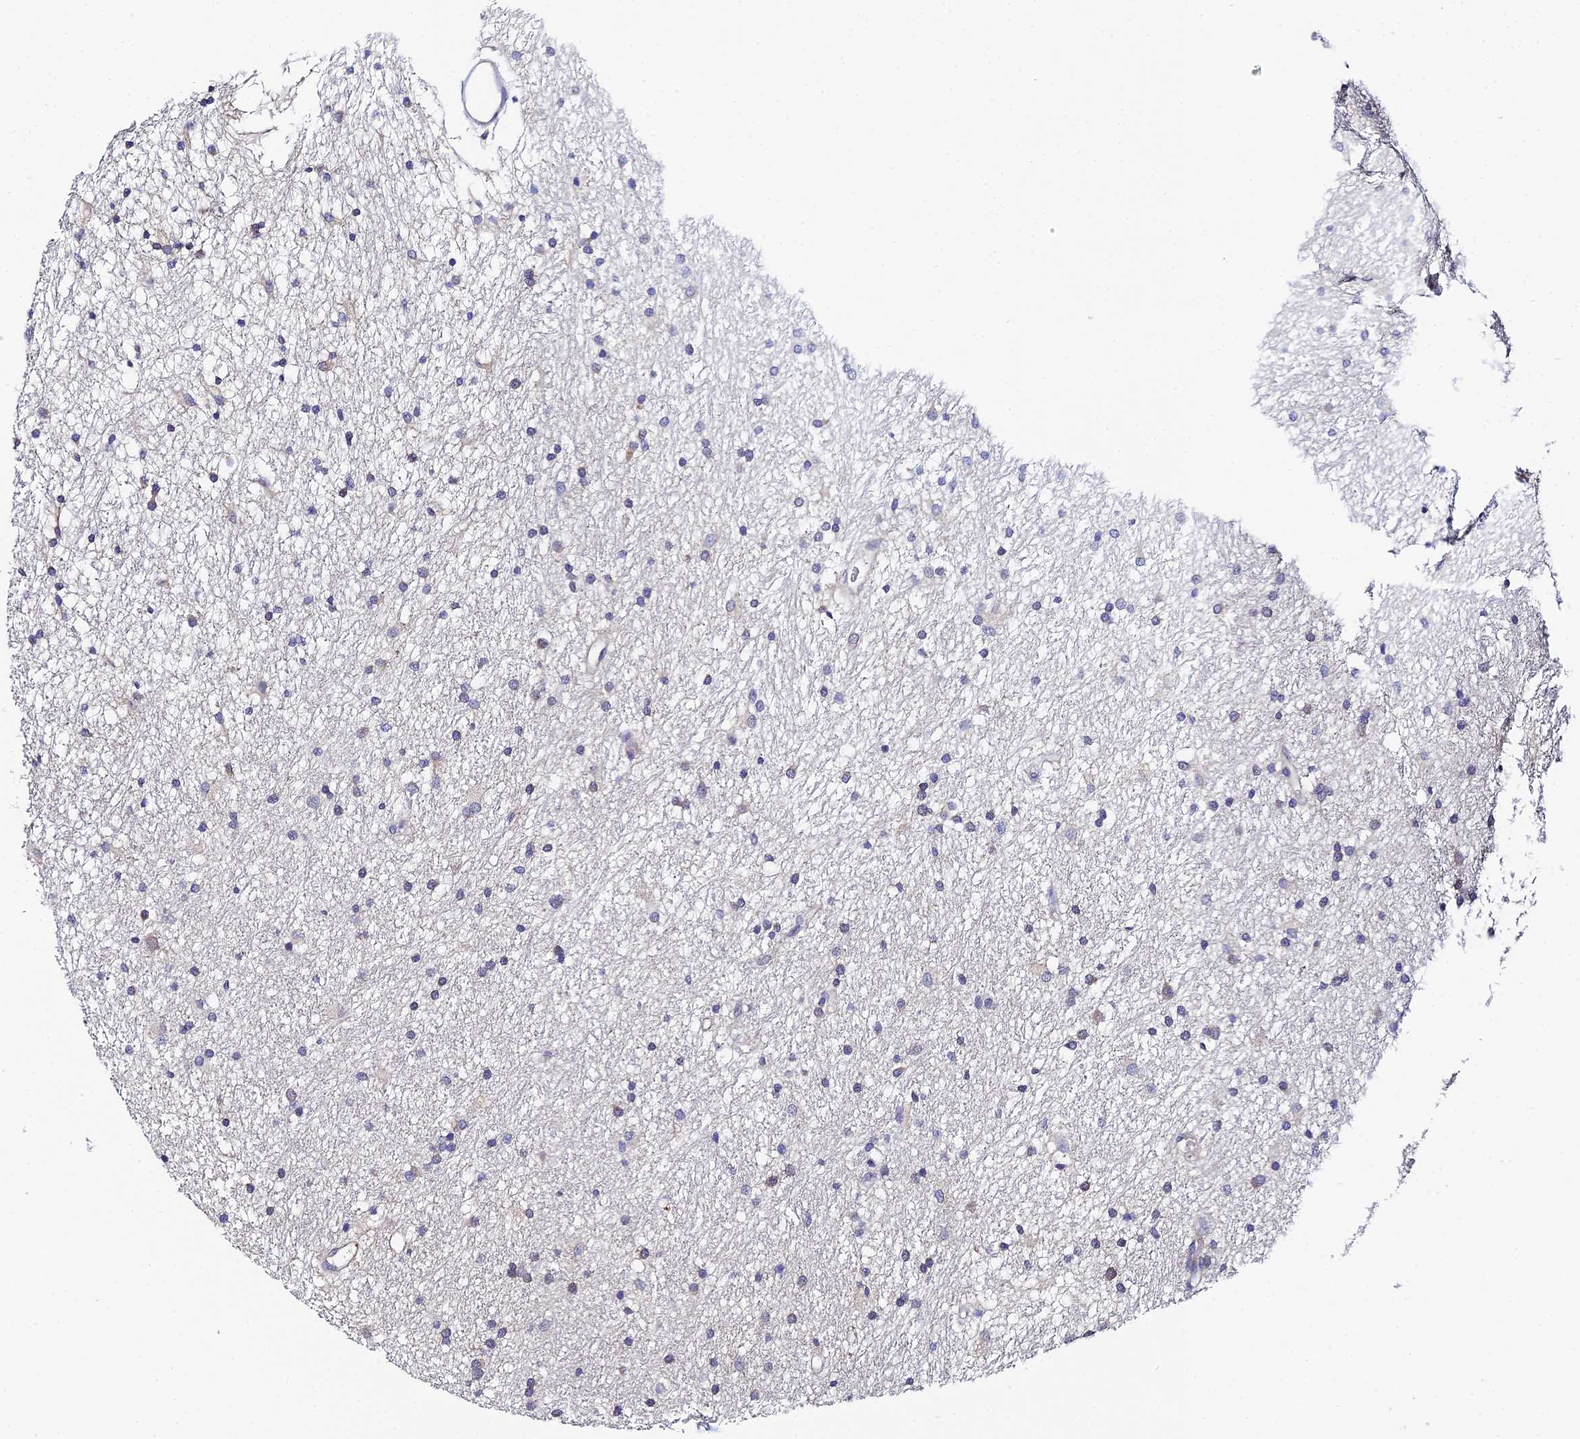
{"staining": {"intensity": "negative", "quantity": "none", "location": "none"}, "tissue": "glioma", "cell_type": "Tumor cells", "image_type": "cancer", "snomed": [{"axis": "morphology", "description": "Glioma, malignant, High grade"}, {"axis": "topography", "description": "Brain"}], "caption": "Glioma was stained to show a protein in brown. There is no significant staining in tumor cells.", "gene": "UBE2L3", "patient": {"sex": "male", "age": 77}}